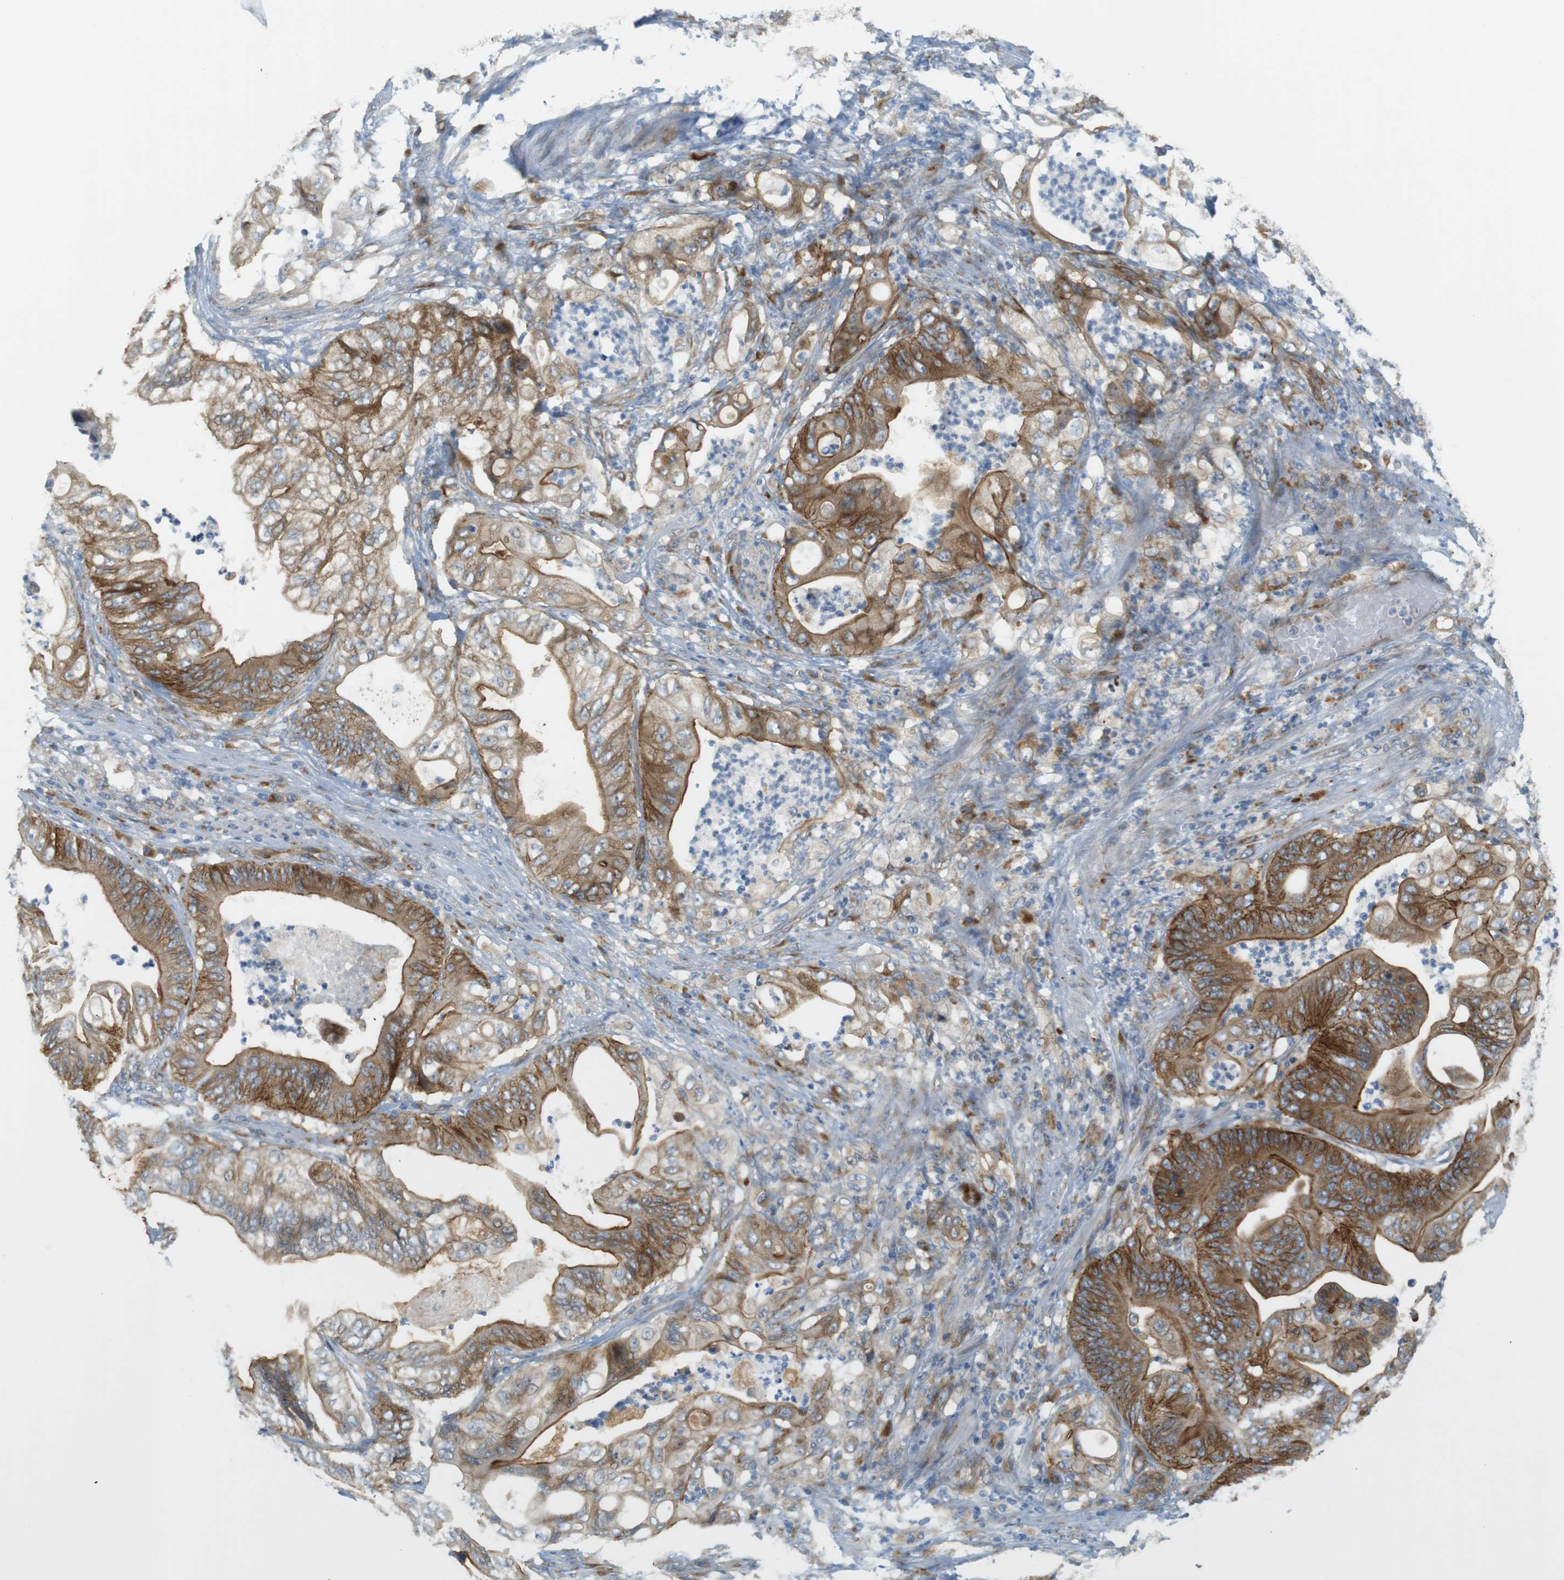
{"staining": {"intensity": "moderate", "quantity": ">75%", "location": "cytoplasmic/membranous"}, "tissue": "stomach cancer", "cell_type": "Tumor cells", "image_type": "cancer", "snomed": [{"axis": "morphology", "description": "Adenocarcinoma, NOS"}, {"axis": "topography", "description": "Stomach"}], "caption": "IHC of human stomach adenocarcinoma exhibits medium levels of moderate cytoplasmic/membranous expression in approximately >75% of tumor cells.", "gene": "GJC3", "patient": {"sex": "female", "age": 73}}